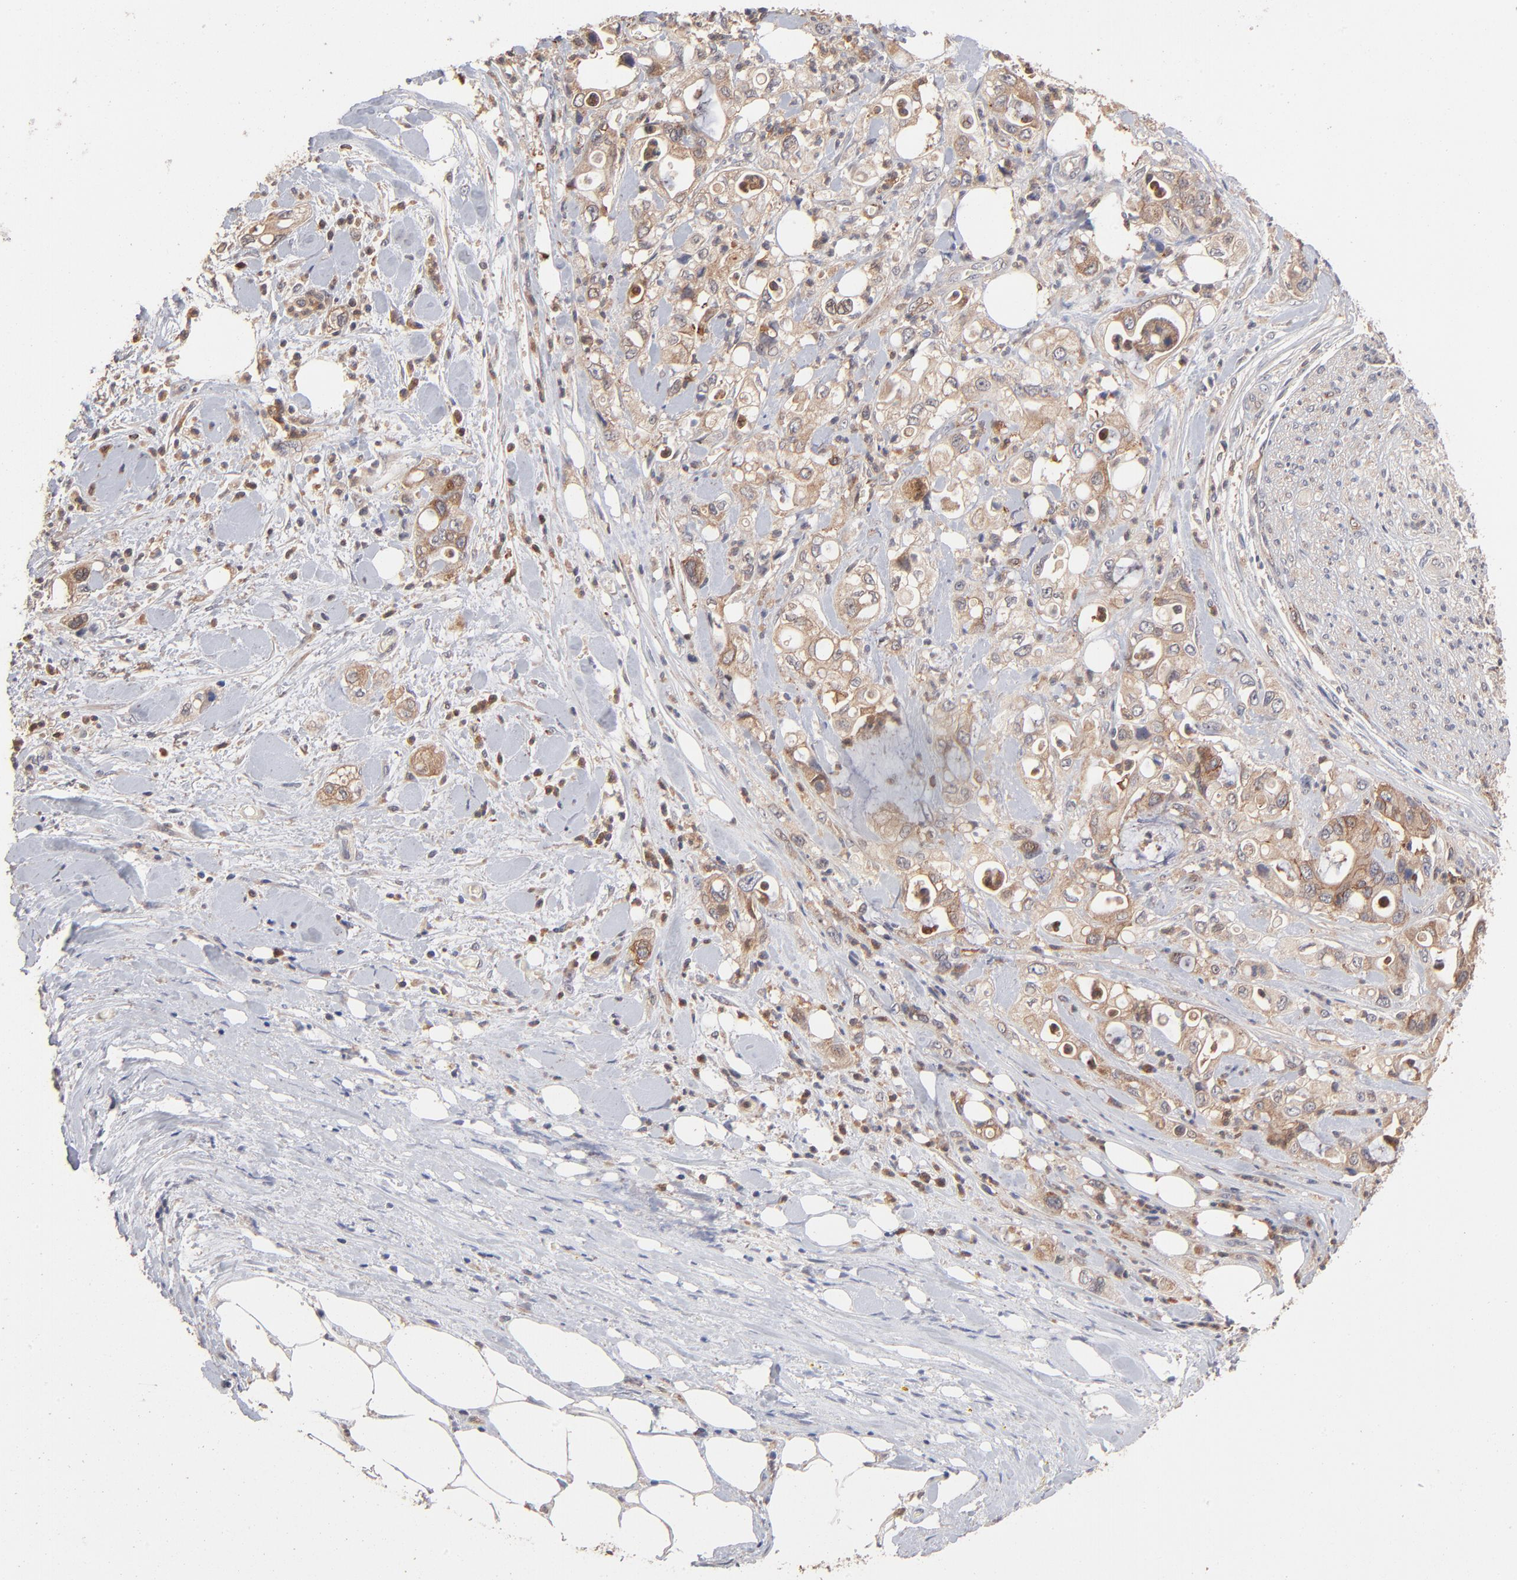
{"staining": {"intensity": "moderate", "quantity": ">75%", "location": "cytoplasmic/membranous"}, "tissue": "pancreatic cancer", "cell_type": "Tumor cells", "image_type": "cancer", "snomed": [{"axis": "morphology", "description": "Adenocarcinoma, NOS"}, {"axis": "topography", "description": "Pancreas"}], "caption": "Adenocarcinoma (pancreatic) stained with a protein marker displays moderate staining in tumor cells.", "gene": "IVNS1ABP", "patient": {"sex": "male", "age": 70}}